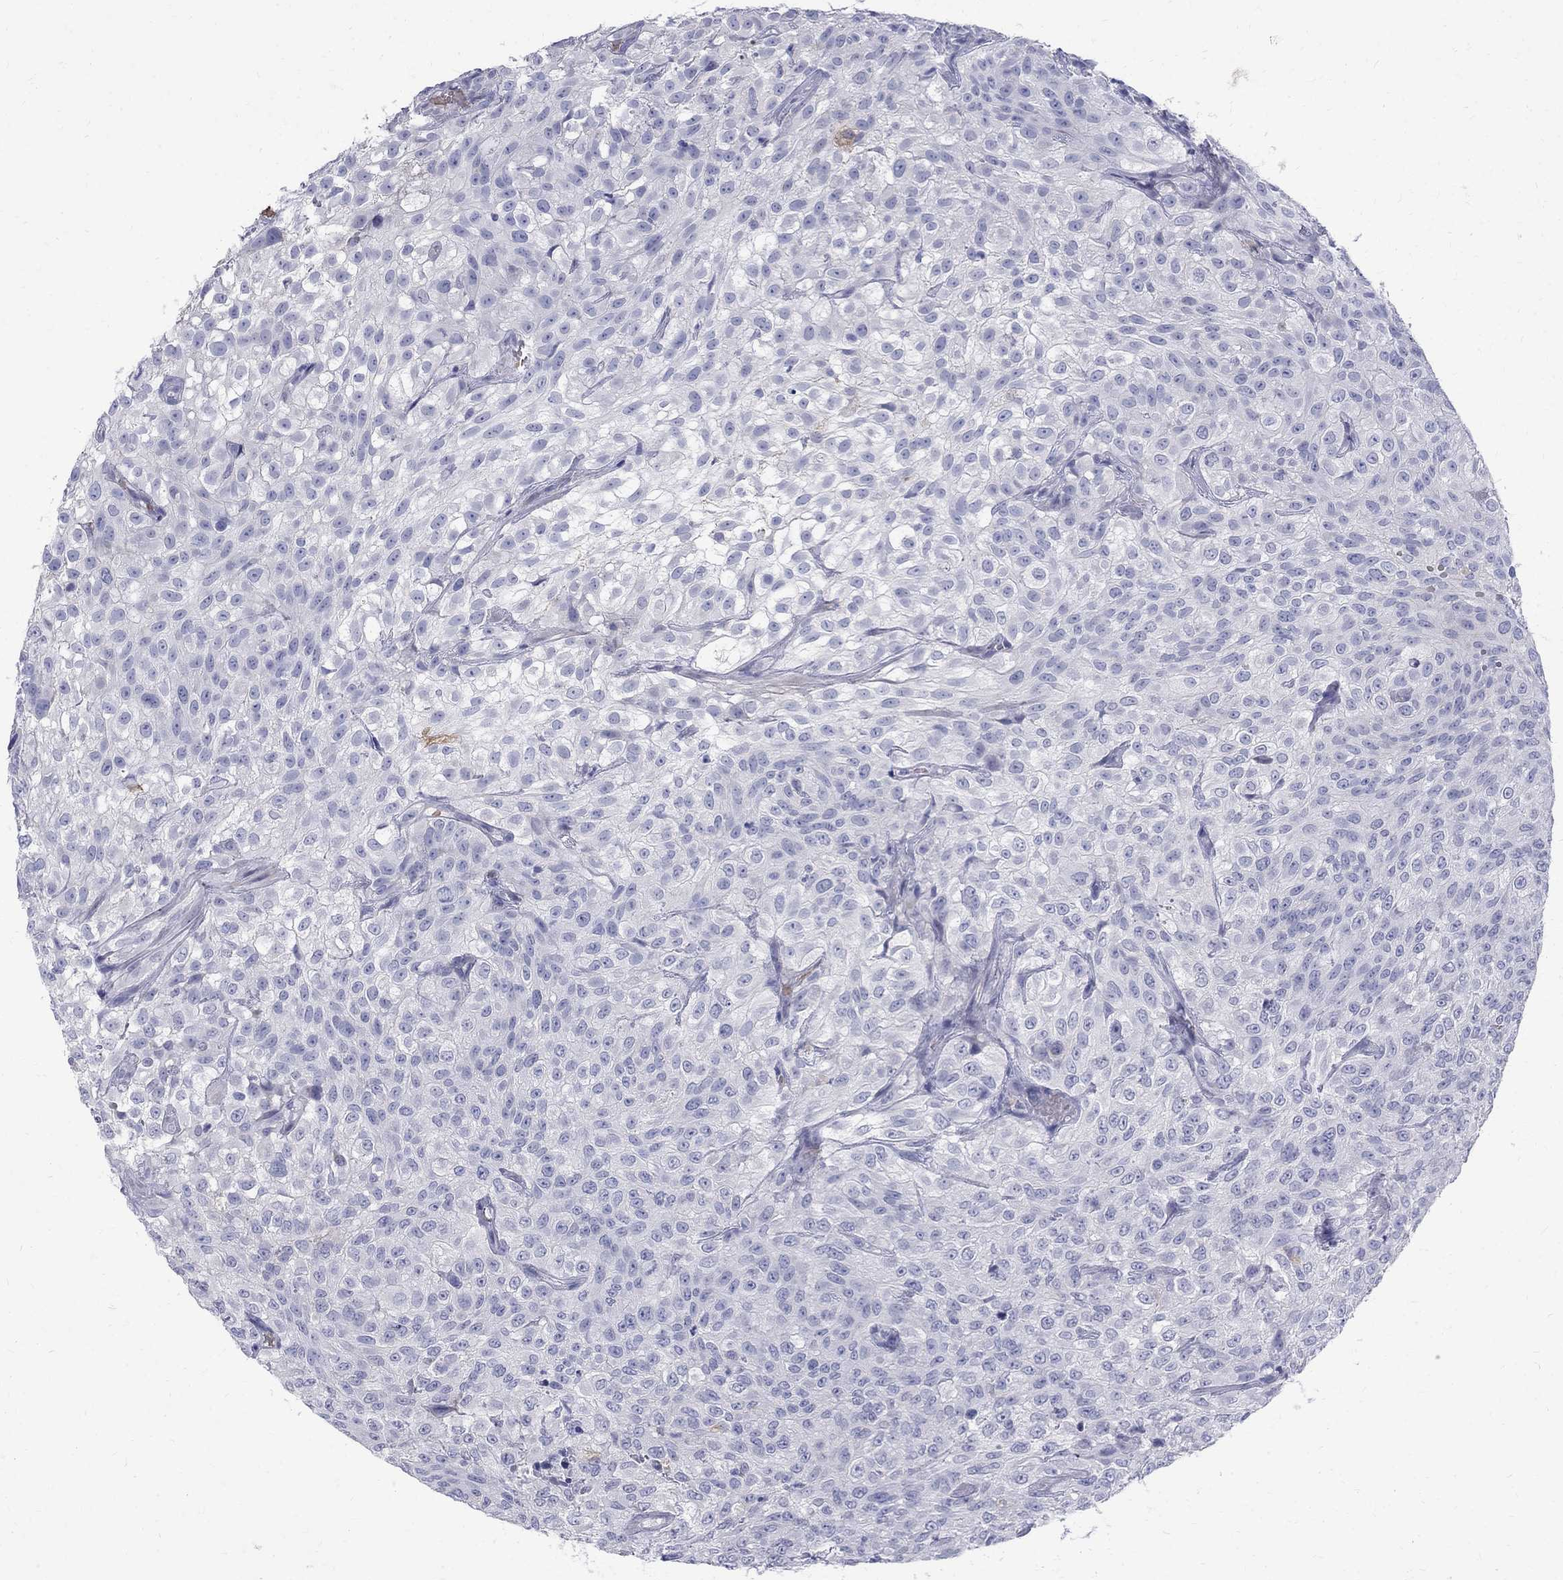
{"staining": {"intensity": "negative", "quantity": "none", "location": "none"}, "tissue": "urothelial cancer", "cell_type": "Tumor cells", "image_type": "cancer", "snomed": [{"axis": "morphology", "description": "Urothelial carcinoma, High grade"}, {"axis": "topography", "description": "Urinary bladder"}], "caption": "The photomicrograph displays no staining of tumor cells in high-grade urothelial carcinoma.", "gene": "AGER", "patient": {"sex": "male", "age": 56}}